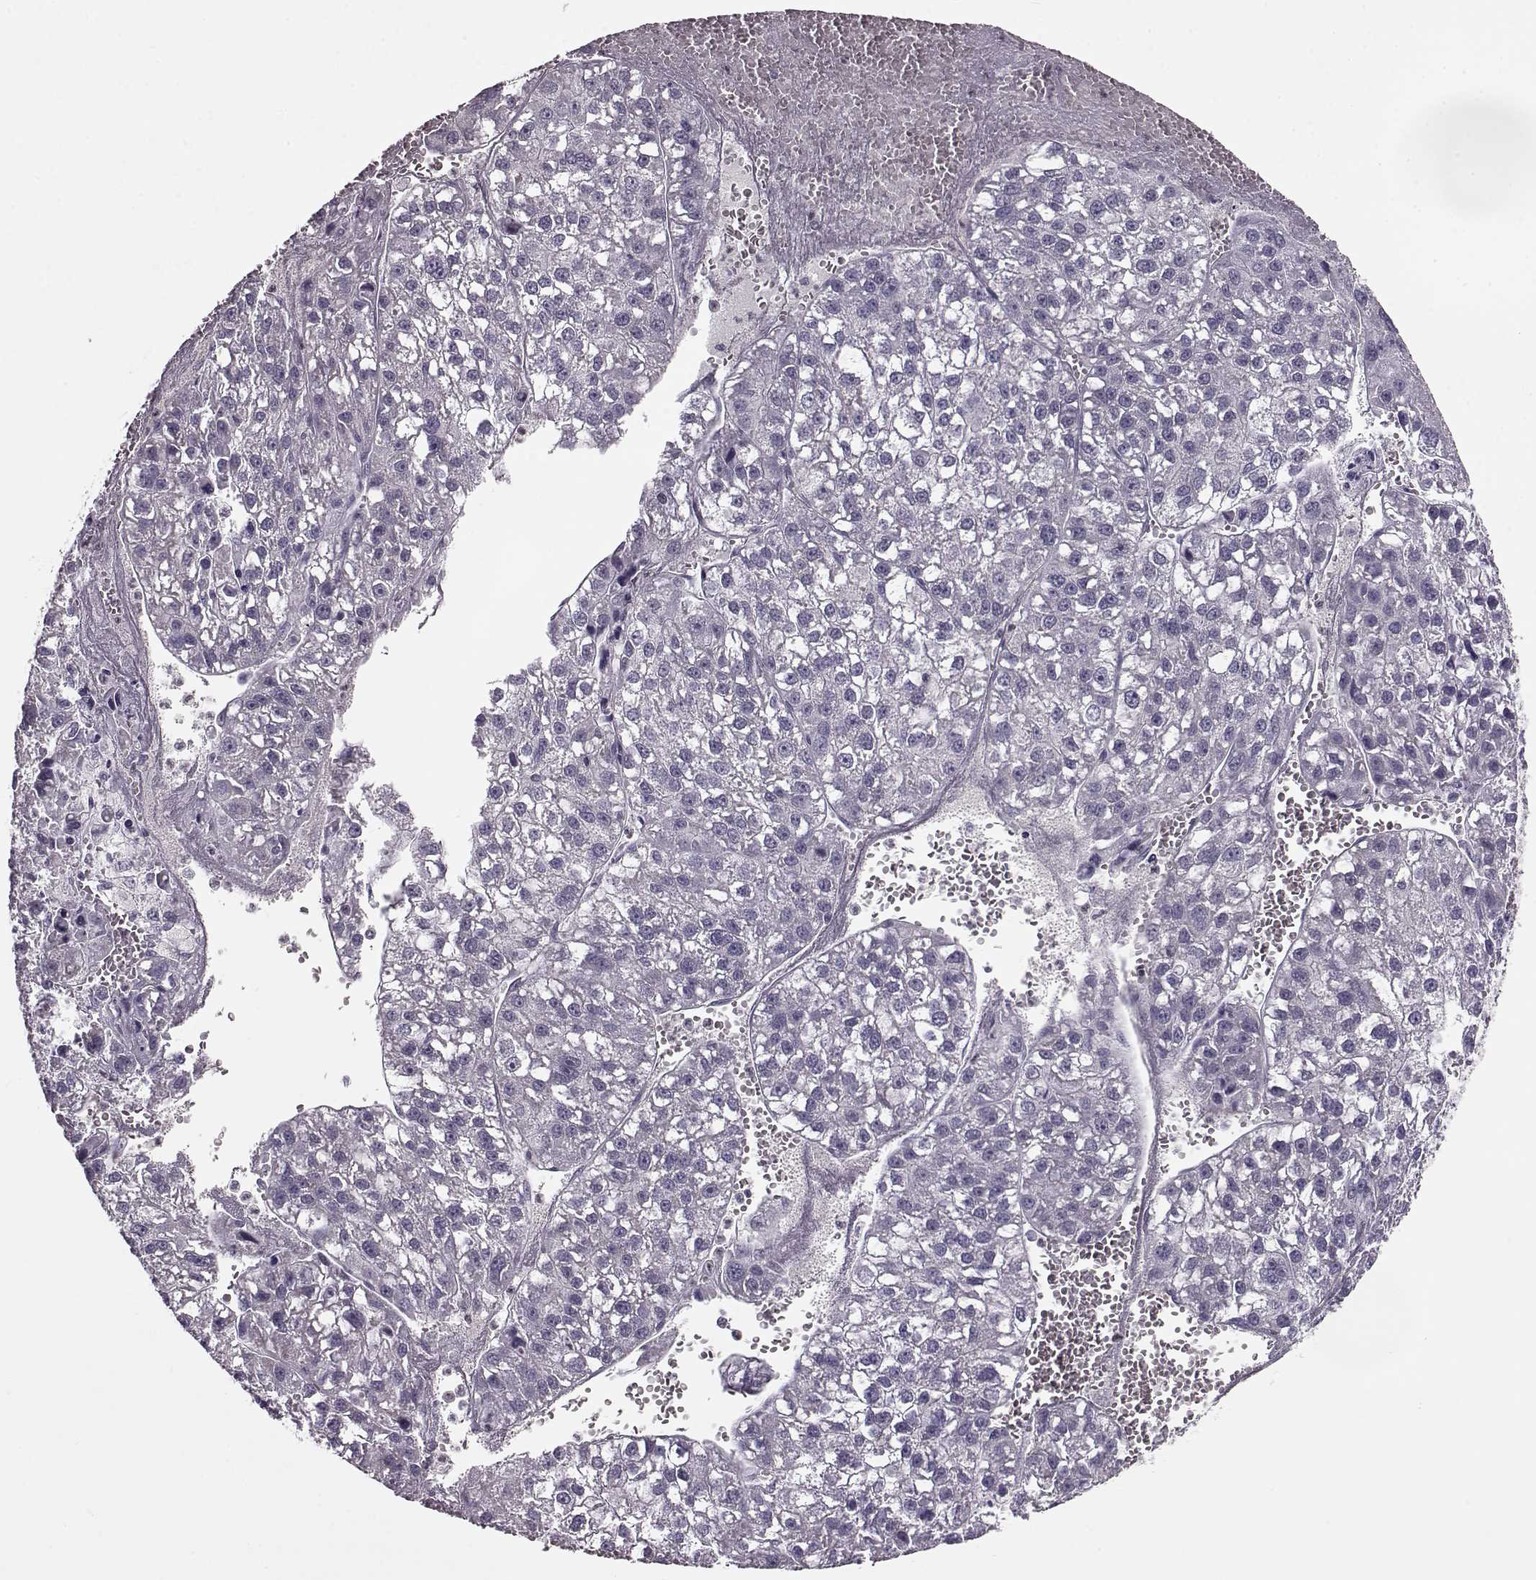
{"staining": {"intensity": "negative", "quantity": "none", "location": "none"}, "tissue": "liver cancer", "cell_type": "Tumor cells", "image_type": "cancer", "snomed": [{"axis": "morphology", "description": "Carcinoma, Hepatocellular, NOS"}, {"axis": "topography", "description": "Liver"}], "caption": "Protein analysis of liver cancer exhibits no significant expression in tumor cells. Brightfield microscopy of IHC stained with DAB (brown) and hematoxylin (blue), captured at high magnification.", "gene": "RP1L1", "patient": {"sex": "female", "age": 70}}